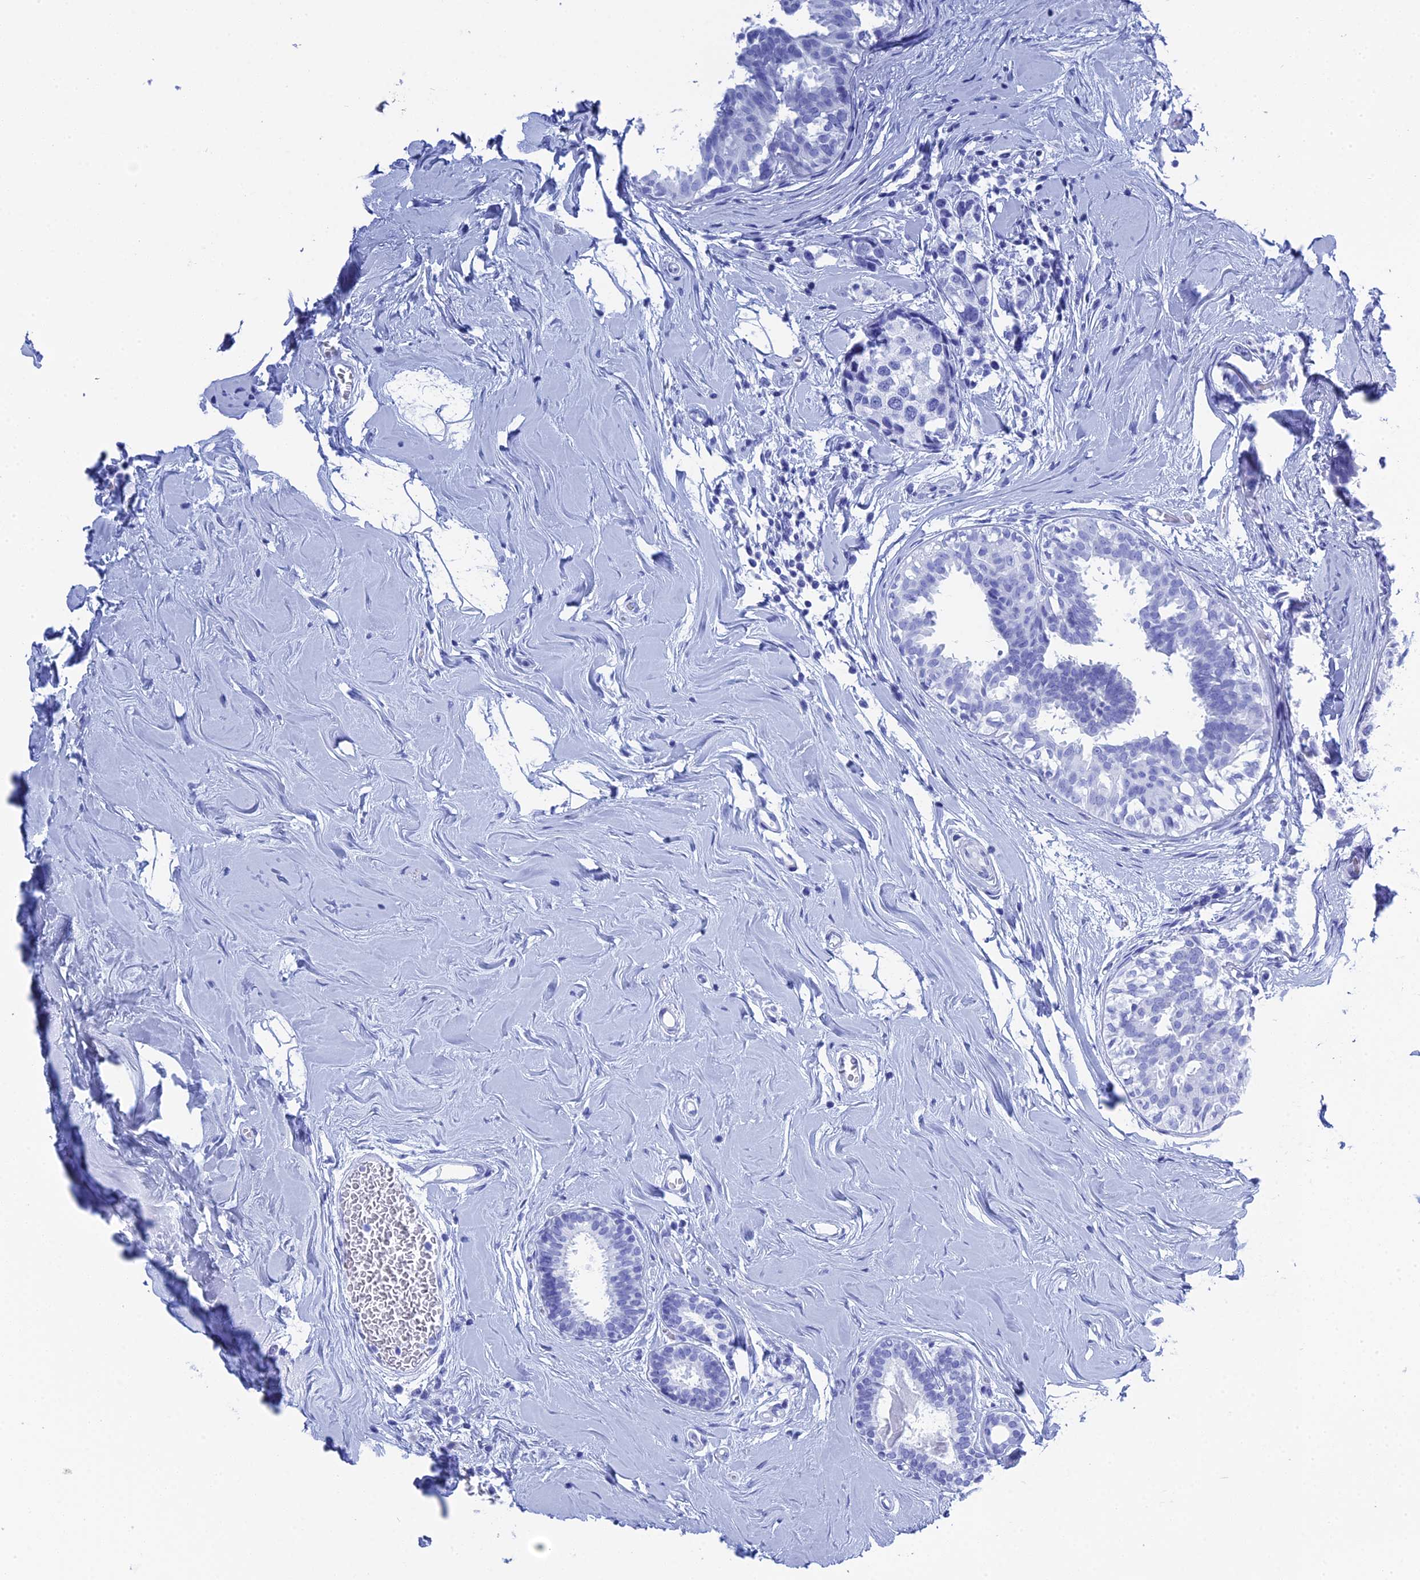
{"staining": {"intensity": "negative", "quantity": "none", "location": "none"}, "tissue": "breast cancer", "cell_type": "Tumor cells", "image_type": "cancer", "snomed": [{"axis": "morphology", "description": "Lobular carcinoma"}, {"axis": "topography", "description": "Breast"}], "caption": "Immunohistochemistry photomicrograph of neoplastic tissue: human breast cancer stained with DAB (3,3'-diaminobenzidine) displays no significant protein expression in tumor cells. (DAB (3,3'-diaminobenzidine) IHC, high magnification).", "gene": "TEX101", "patient": {"sex": "female", "age": 59}}